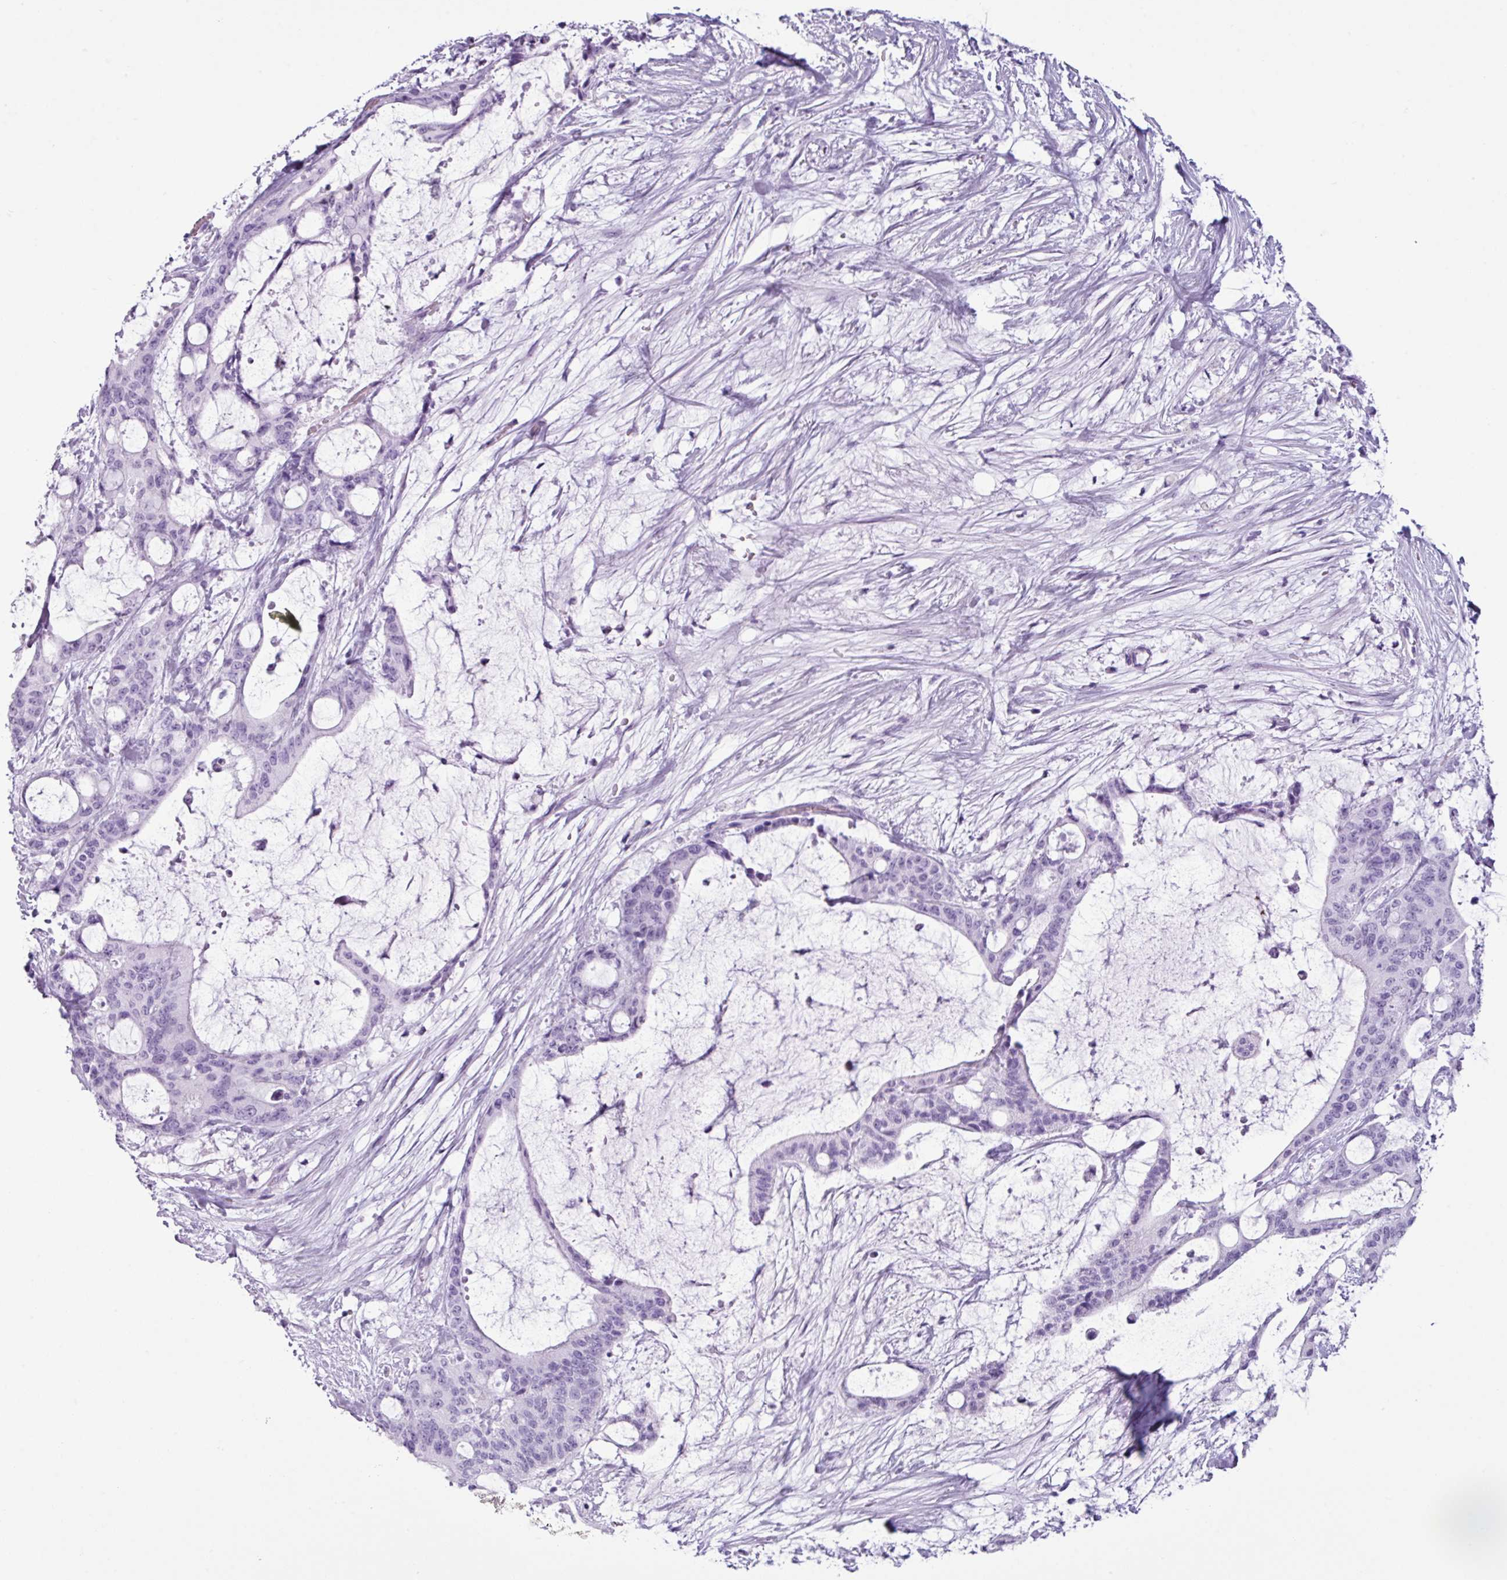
{"staining": {"intensity": "negative", "quantity": "none", "location": "none"}, "tissue": "liver cancer", "cell_type": "Tumor cells", "image_type": "cancer", "snomed": [{"axis": "morphology", "description": "Normal tissue, NOS"}, {"axis": "morphology", "description": "Cholangiocarcinoma"}, {"axis": "topography", "description": "Liver"}, {"axis": "topography", "description": "Peripheral nerve tissue"}], "caption": "Tumor cells are negative for protein expression in human cholangiocarcinoma (liver).", "gene": "SCT", "patient": {"sex": "female", "age": 73}}